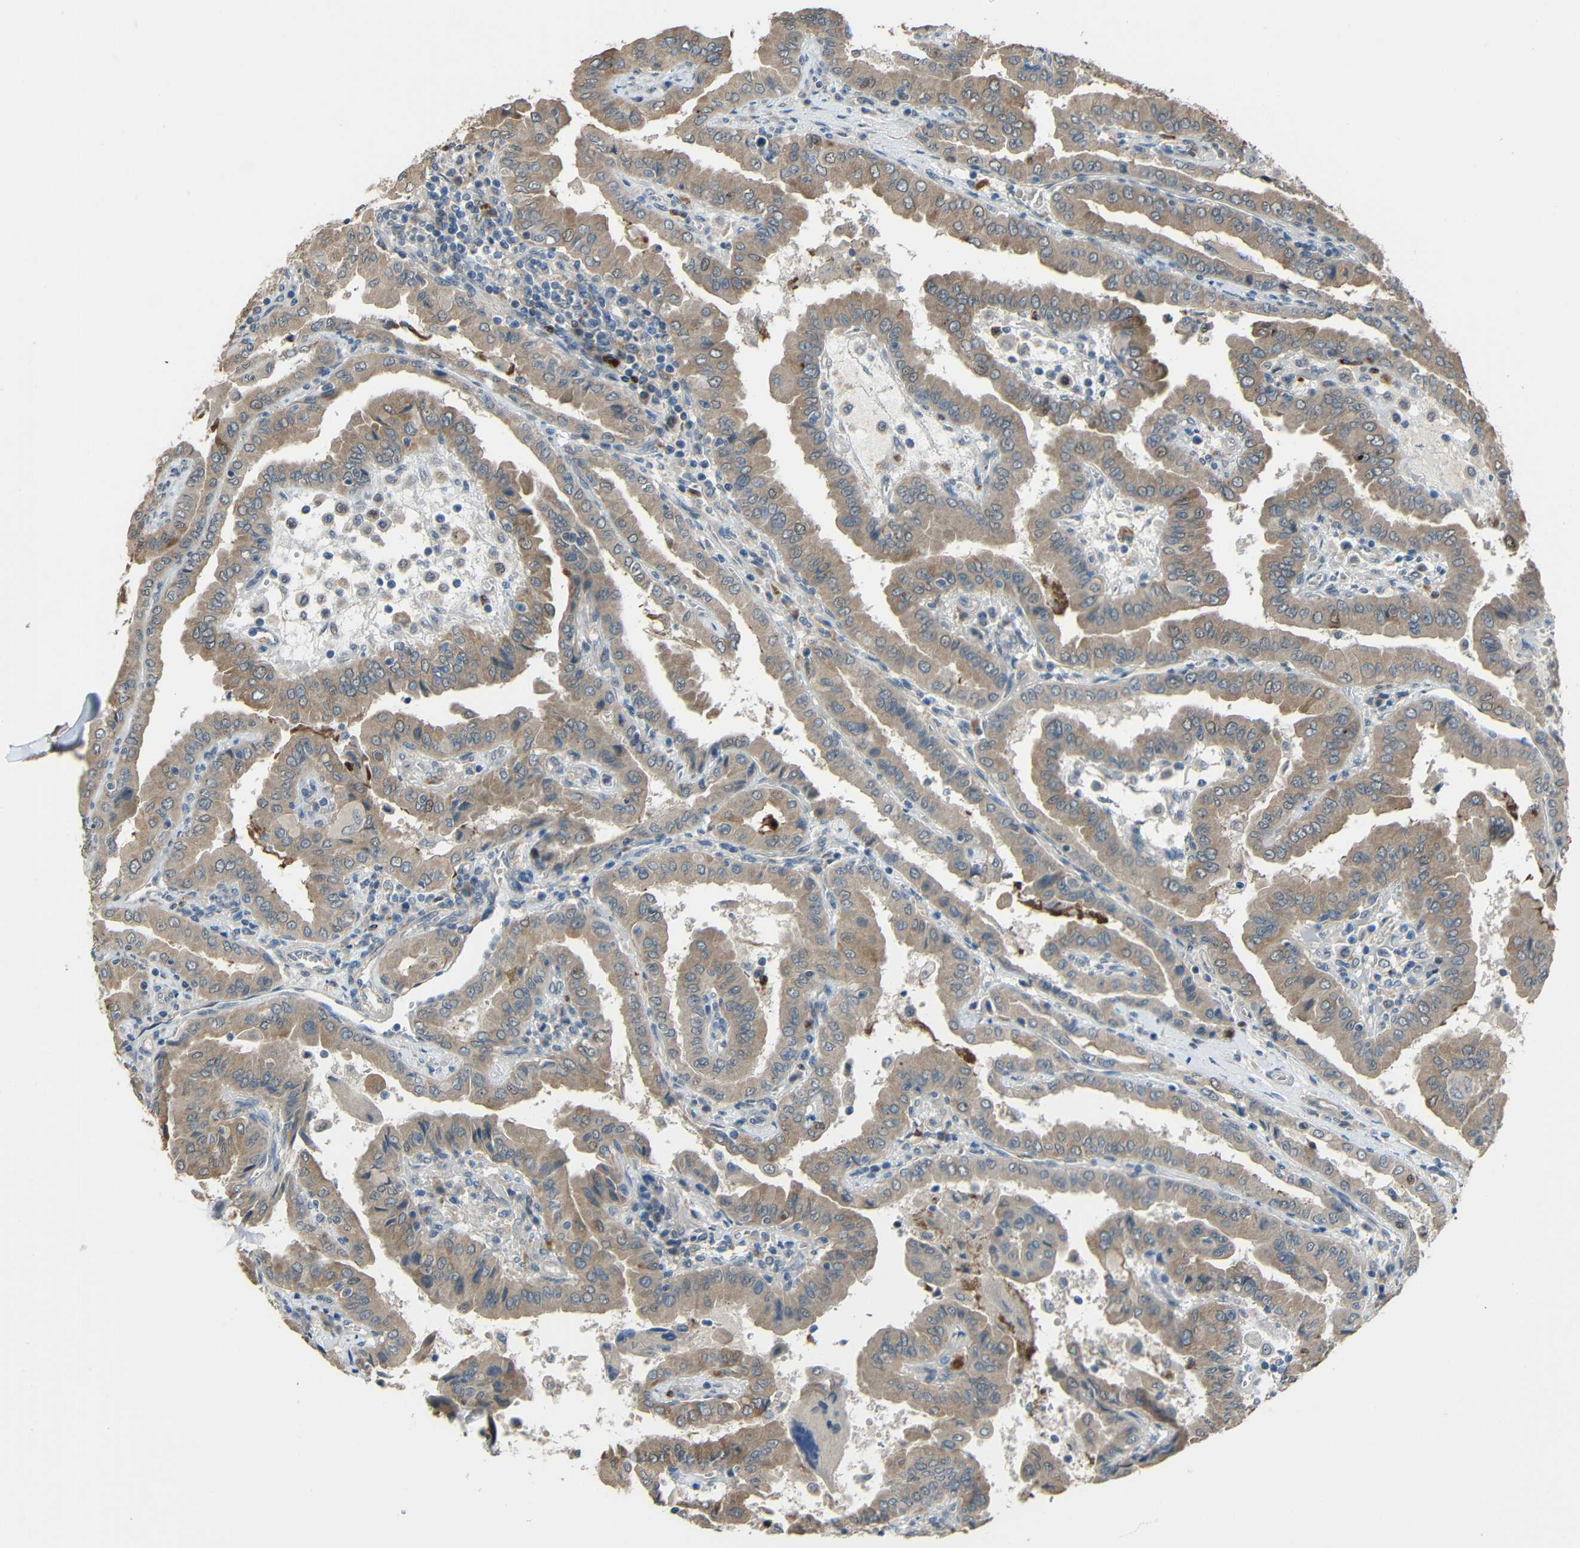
{"staining": {"intensity": "weak", "quantity": ">75%", "location": "cytoplasmic/membranous"}, "tissue": "thyroid cancer", "cell_type": "Tumor cells", "image_type": "cancer", "snomed": [{"axis": "morphology", "description": "Papillary adenocarcinoma, NOS"}, {"axis": "topography", "description": "Thyroid gland"}], "caption": "This photomicrograph exhibits immunohistochemistry staining of human papillary adenocarcinoma (thyroid), with low weak cytoplasmic/membranous expression in approximately >75% of tumor cells.", "gene": "STBD1", "patient": {"sex": "male", "age": 33}}